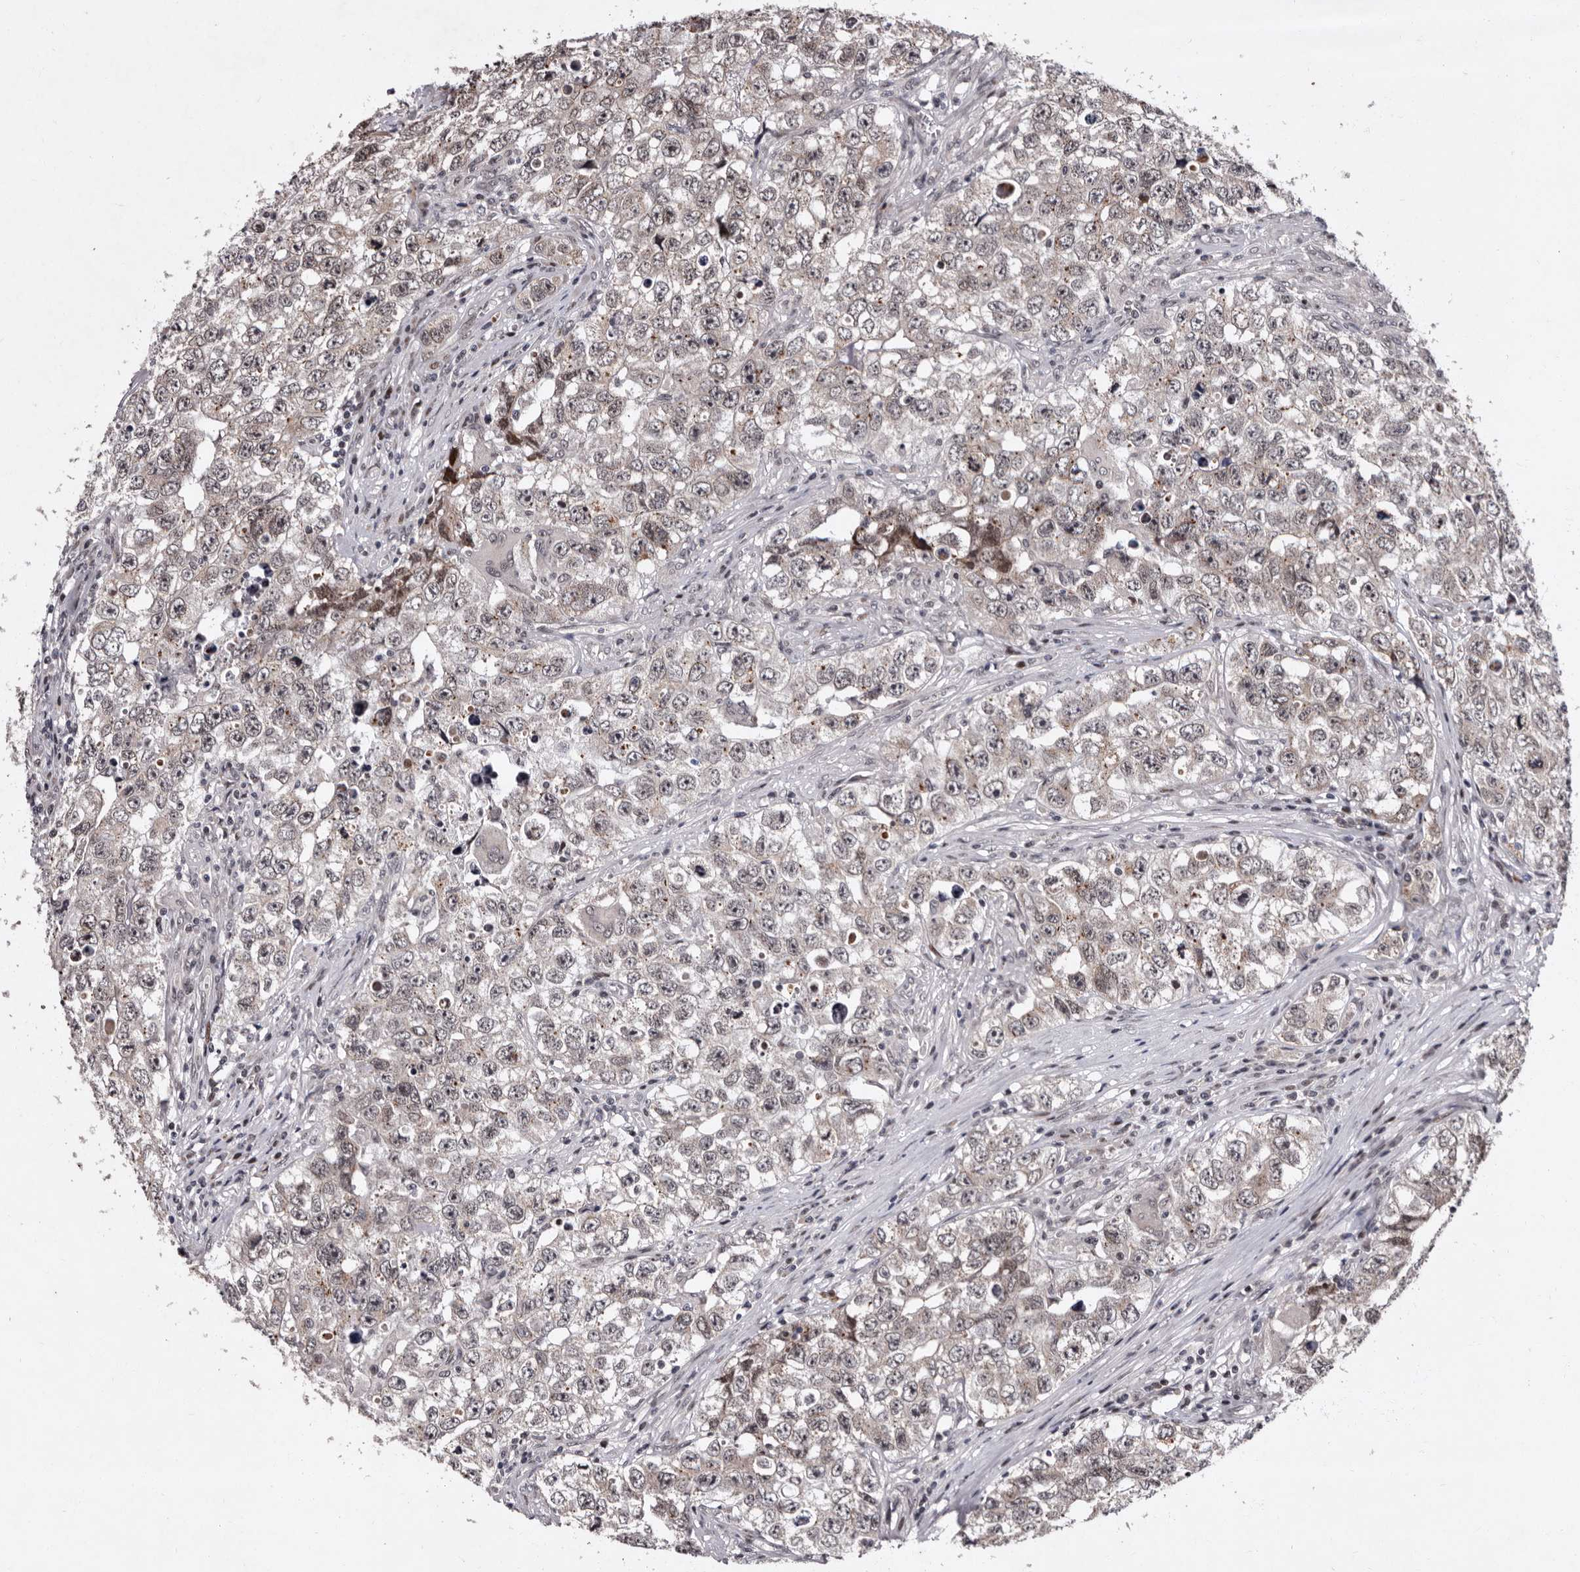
{"staining": {"intensity": "weak", "quantity": "25%-75%", "location": "cytoplasmic/membranous"}, "tissue": "testis cancer", "cell_type": "Tumor cells", "image_type": "cancer", "snomed": [{"axis": "morphology", "description": "Seminoma, NOS"}, {"axis": "morphology", "description": "Carcinoma, Embryonal, NOS"}, {"axis": "topography", "description": "Testis"}], "caption": "Tumor cells reveal weak cytoplasmic/membranous positivity in about 25%-75% of cells in embryonal carcinoma (testis).", "gene": "TNKS", "patient": {"sex": "male", "age": 43}}